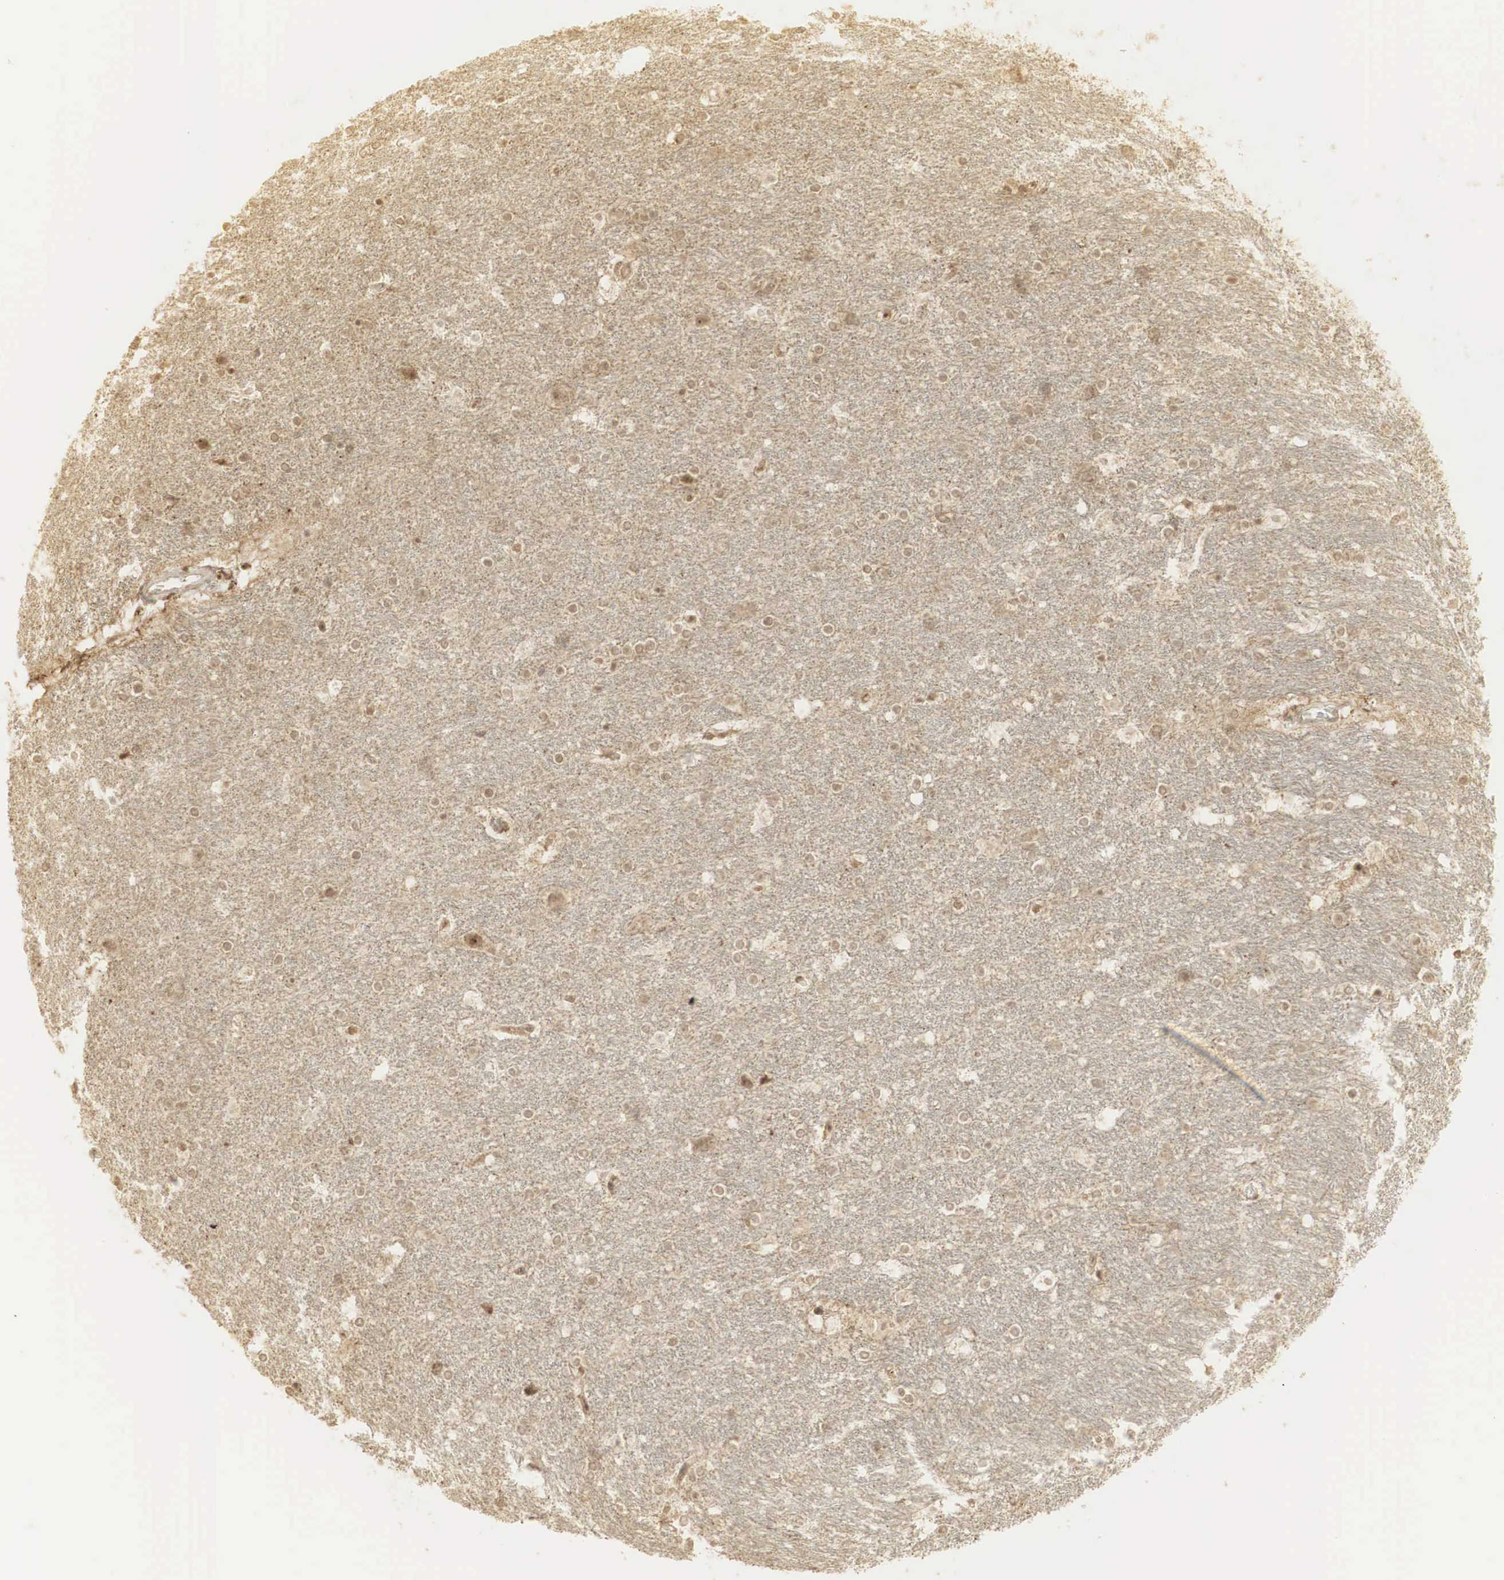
{"staining": {"intensity": "weak", "quantity": "25%-75%", "location": "cytoplasmic/membranous"}, "tissue": "hippocampus", "cell_type": "Glial cells", "image_type": "normal", "snomed": [{"axis": "morphology", "description": "Normal tissue, NOS"}, {"axis": "topography", "description": "Hippocampus"}], "caption": "This histopathology image shows IHC staining of normal human hippocampus, with low weak cytoplasmic/membranous positivity in approximately 25%-75% of glial cells.", "gene": "RNF113A", "patient": {"sex": "female", "age": 19}}